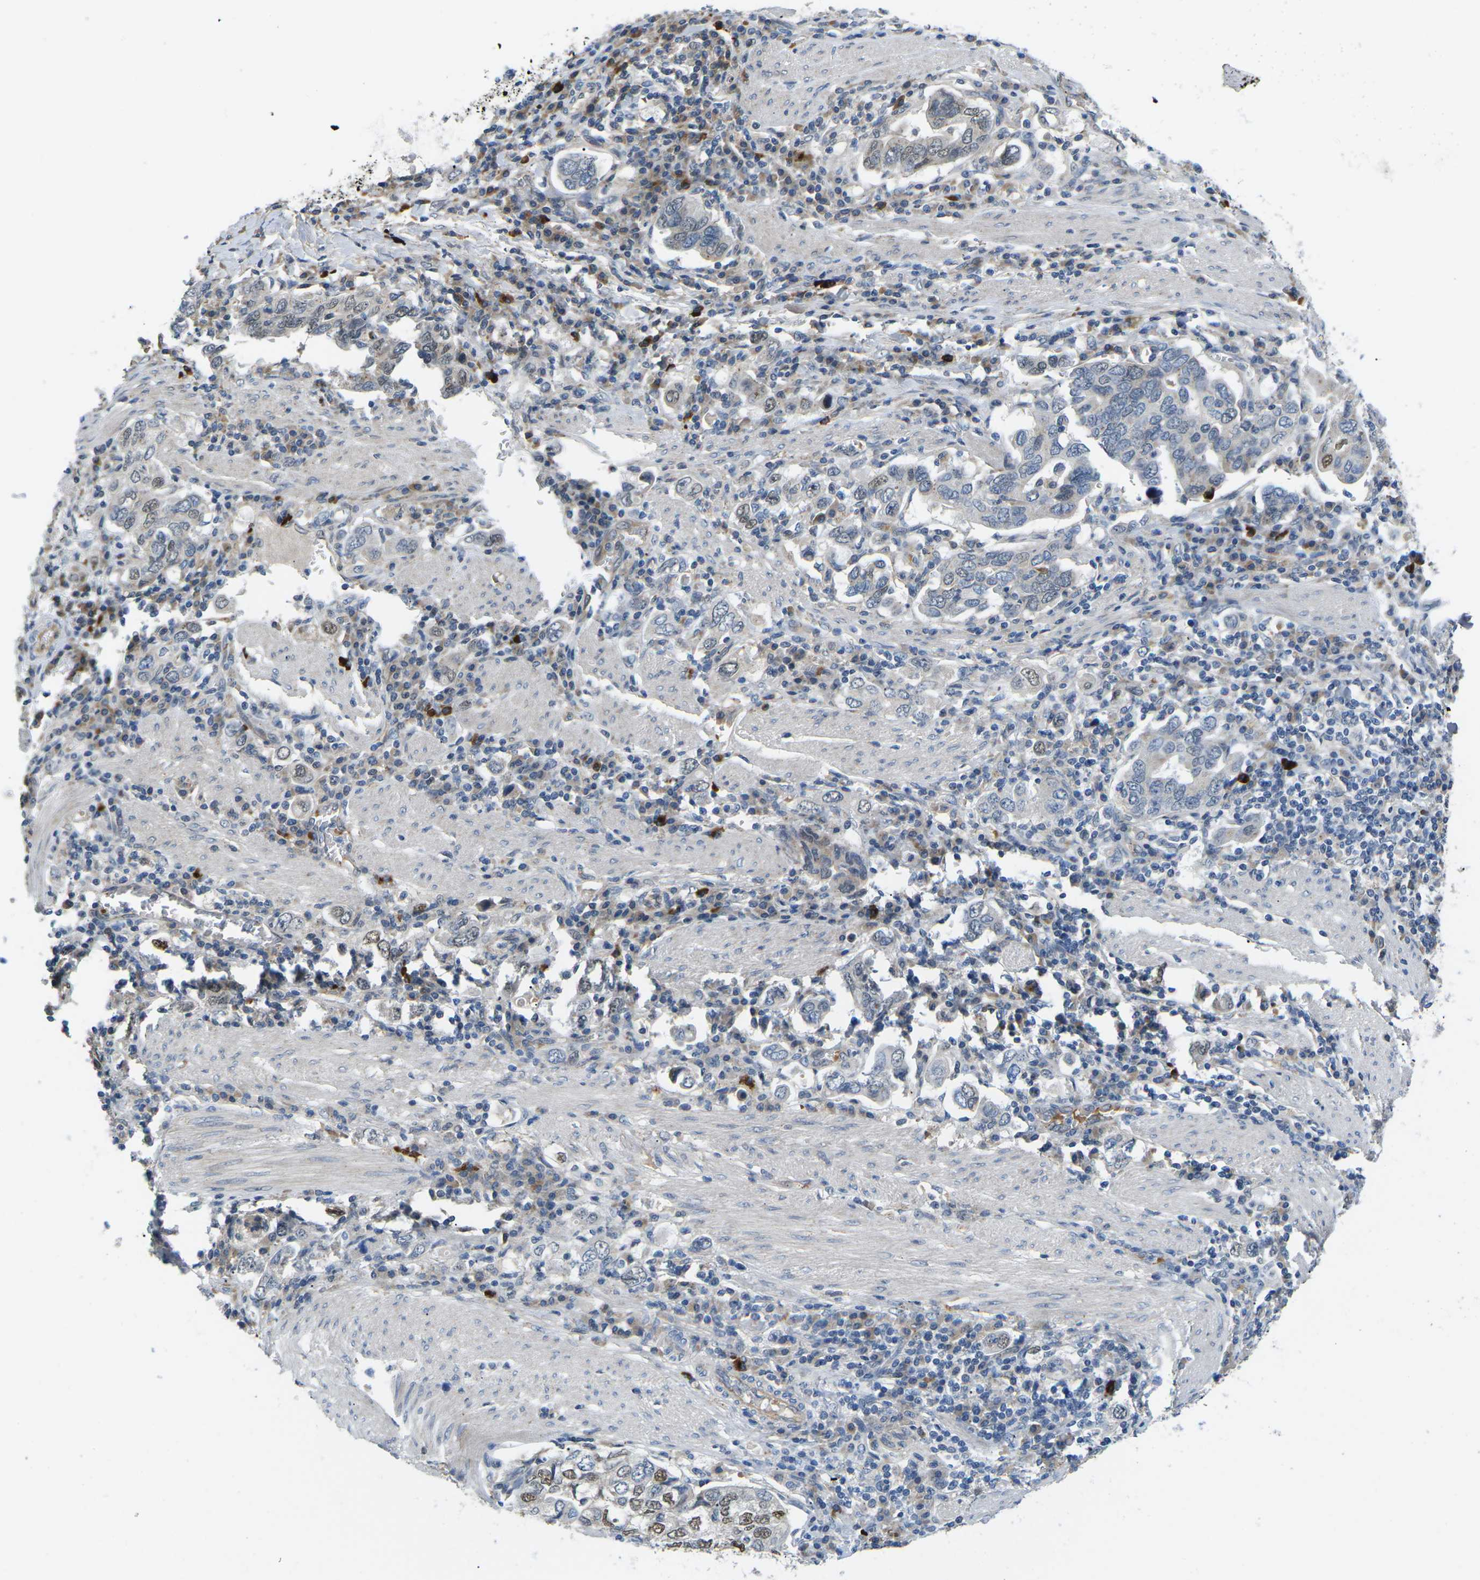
{"staining": {"intensity": "weak", "quantity": "25%-75%", "location": "nuclear"}, "tissue": "stomach cancer", "cell_type": "Tumor cells", "image_type": "cancer", "snomed": [{"axis": "morphology", "description": "Adenocarcinoma, NOS"}, {"axis": "topography", "description": "Stomach, upper"}], "caption": "The immunohistochemical stain highlights weak nuclear staining in tumor cells of stomach cancer tissue. (DAB (3,3'-diaminobenzidine) IHC with brightfield microscopy, high magnification).", "gene": "ERBB4", "patient": {"sex": "male", "age": 62}}